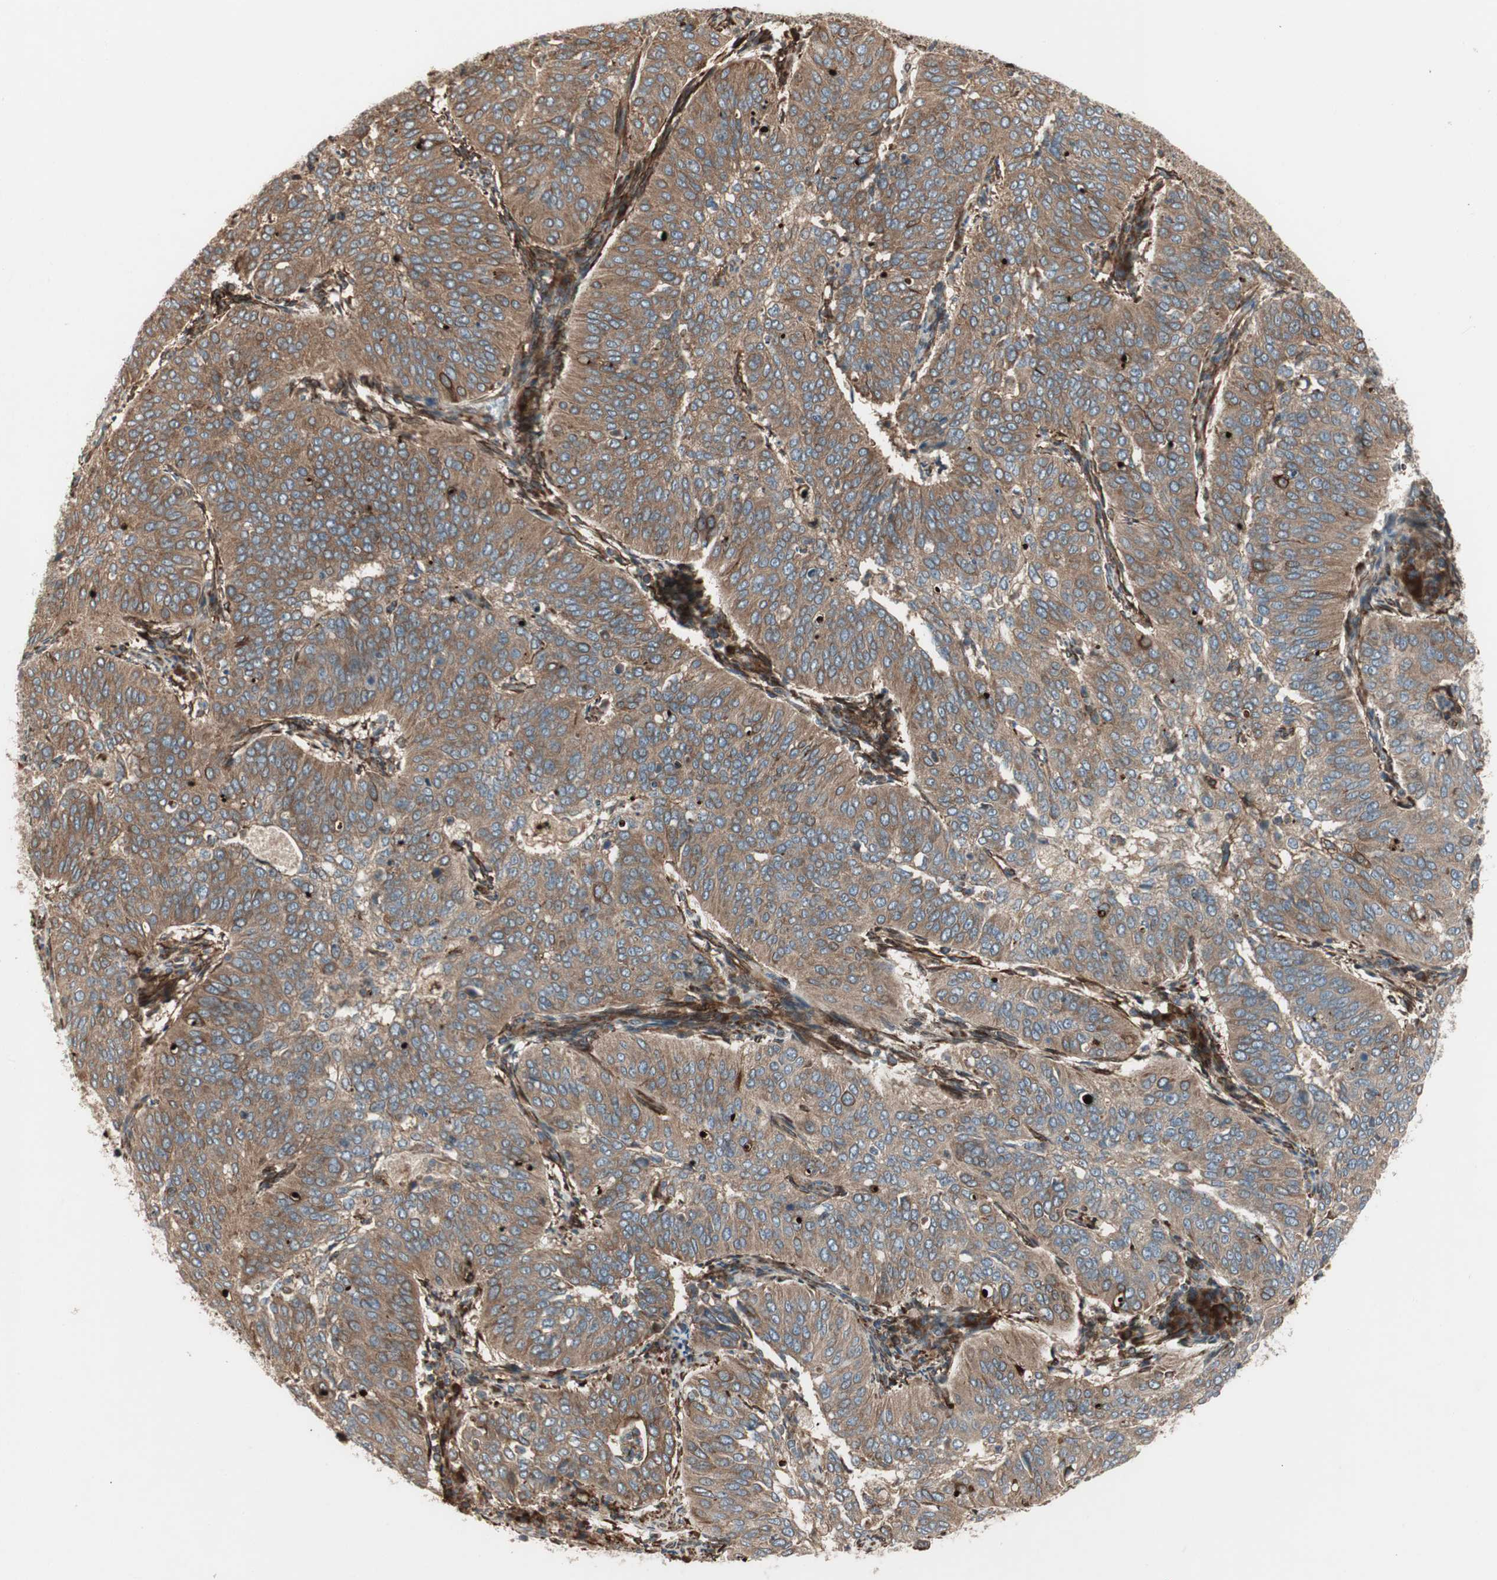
{"staining": {"intensity": "moderate", "quantity": ">75%", "location": "cytoplasmic/membranous"}, "tissue": "cervical cancer", "cell_type": "Tumor cells", "image_type": "cancer", "snomed": [{"axis": "morphology", "description": "Normal tissue, NOS"}, {"axis": "morphology", "description": "Squamous cell carcinoma, NOS"}, {"axis": "topography", "description": "Cervix"}], "caption": "Tumor cells exhibit moderate cytoplasmic/membranous expression in about >75% of cells in cervical squamous cell carcinoma. The staining is performed using DAB (3,3'-diaminobenzidine) brown chromogen to label protein expression. The nuclei are counter-stained blue using hematoxylin.", "gene": "PRKG1", "patient": {"sex": "female", "age": 39}}